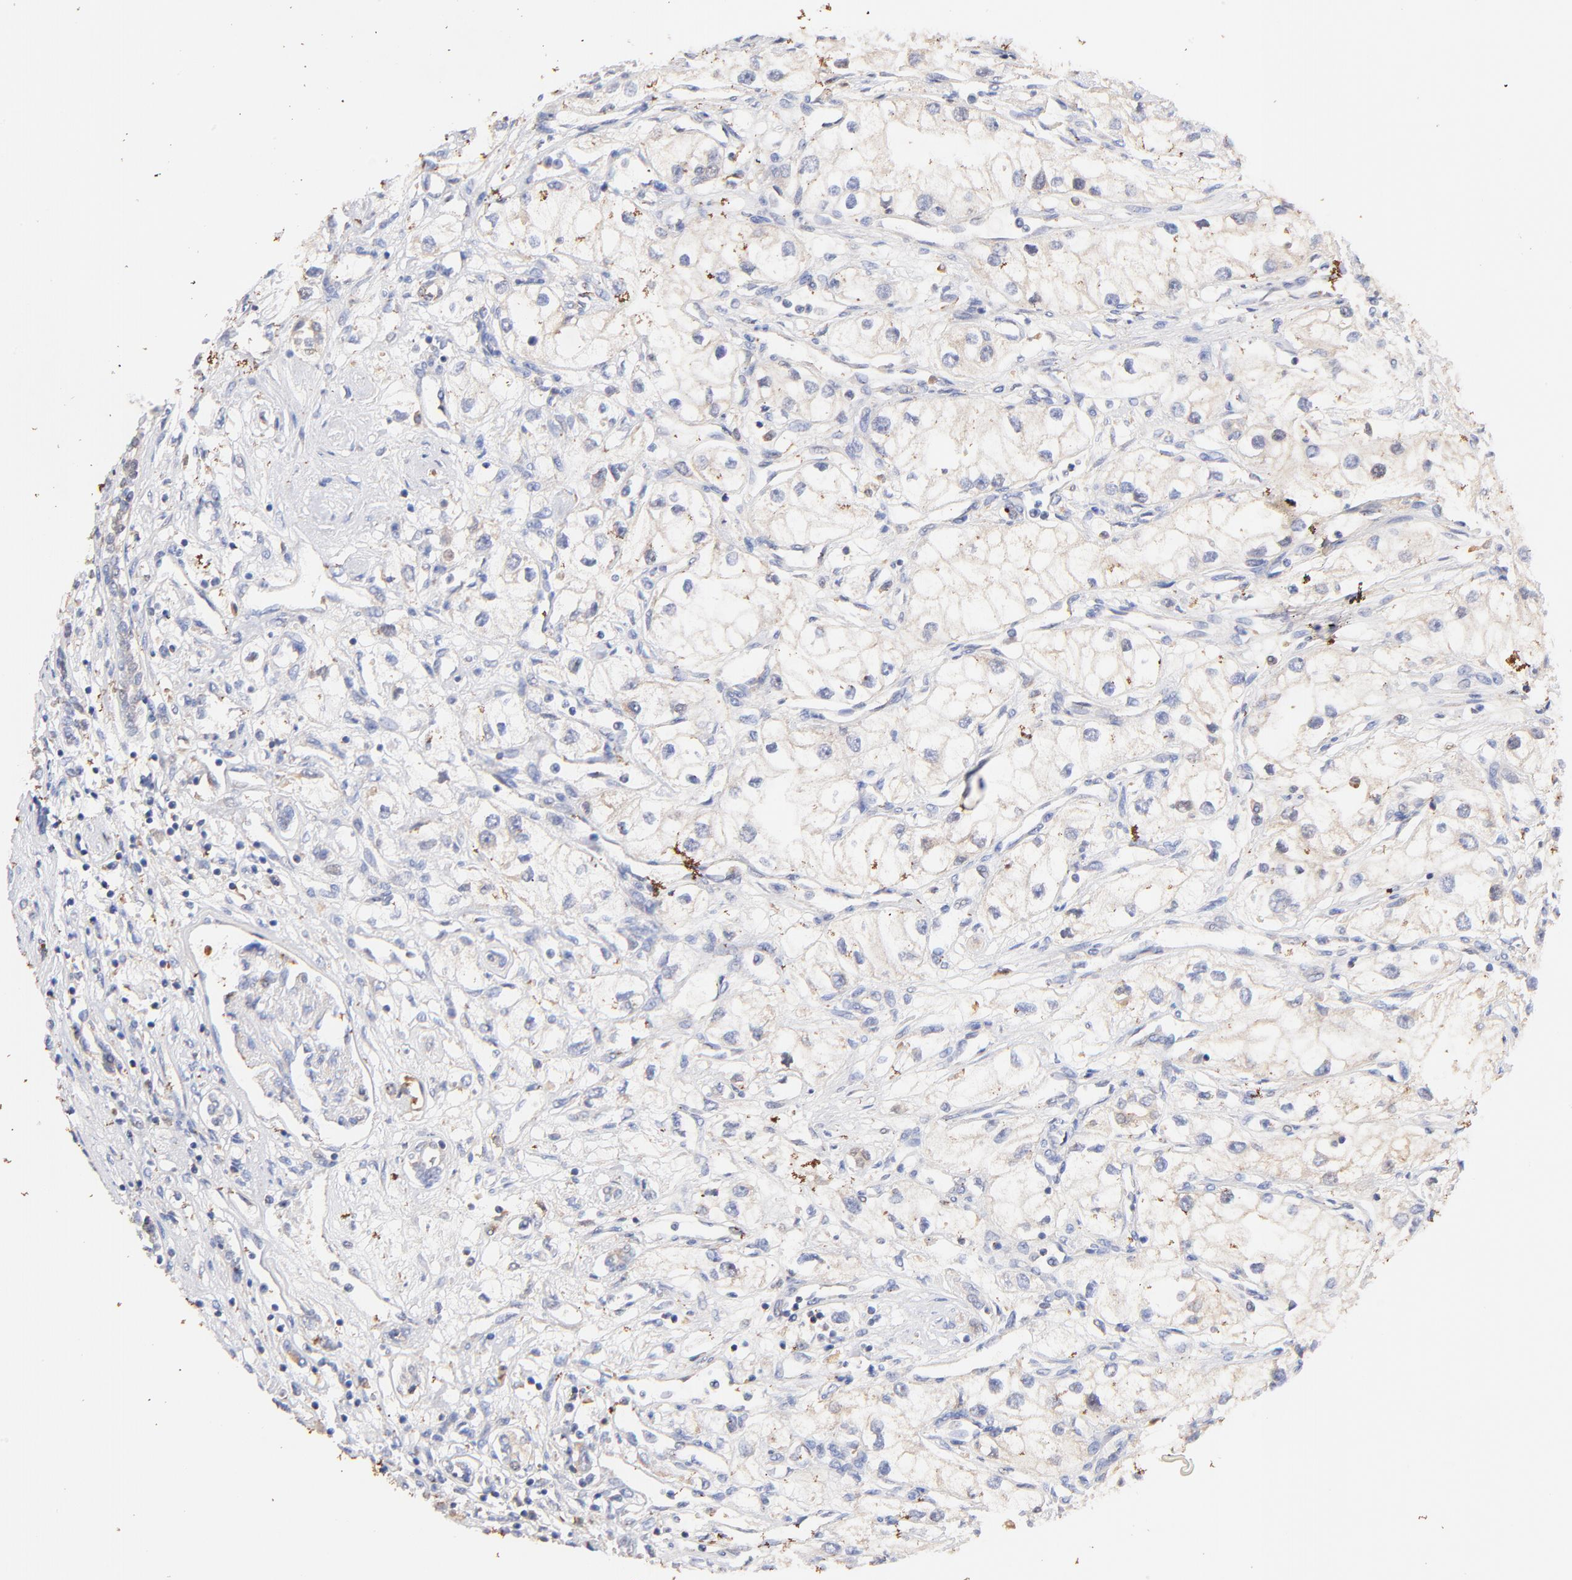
{"staining": {"intensity": "weak", "quantity": "<25%", "location": "cytoplasmic/membranous"}, "tissue": "renal cancer", "cell_type": "Tumor cells", "image_type": "cancer", "snomed": [{"axis": "morphology", "description": "Adenocarcinoma, NOS"}, {"axis": "topography", "description": "Kidney"}], "caption": "Protein analysis of renal cancer demonstrates no significant positivity in tumor cells. (DAB (3,3'-diaminobenzidine) immunohistochemistry (IHC) with hematoxylin counter stain).", "gene": "IGLV7-43", "patient": {"sex": "male", "age": 57}}